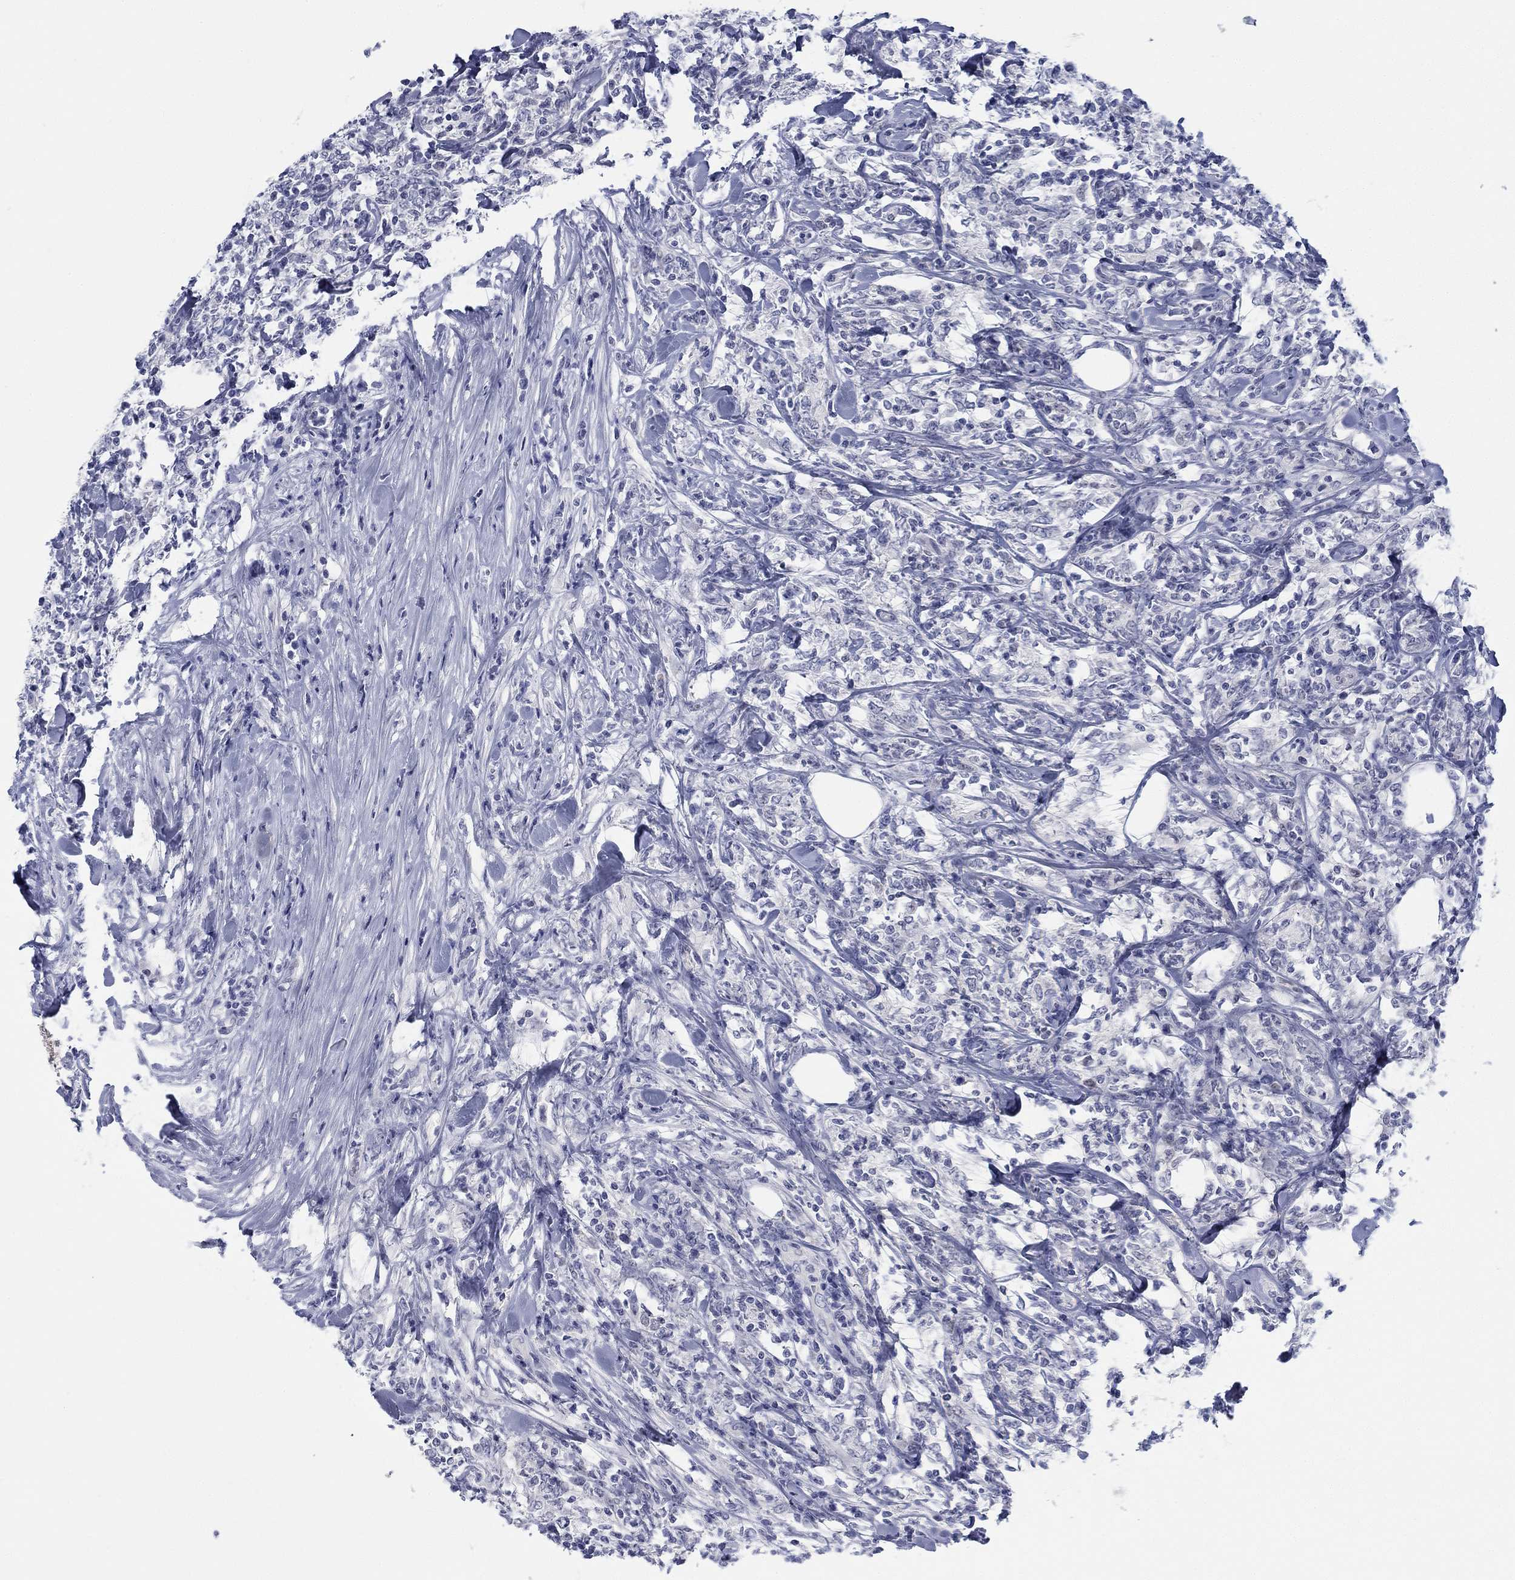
{"staining": {"intensity": "negative", "quantity": "none", "location": "none"}, "tissue": "lymphoma", "cell_type": "Tumor cells", "image_type": "cancer", "snomed": [{"axis": "morphology", "description": "Malignant lymphoma, non-Hodgkin's type, High grade"}, {"axis": "topography", "description": "Lymph node"}], "caption": "Malignant lymphoma, non-Hodgkin's type (high-grade) was stained to show a protein in brown. There is no significant expression in tumor cells. The staining is performed using DAB brown chromogen with nuclei counter-stained in using hematoxylin.", "gene": "DNAL1", "patient": {"sex": "female", "age": 84}}